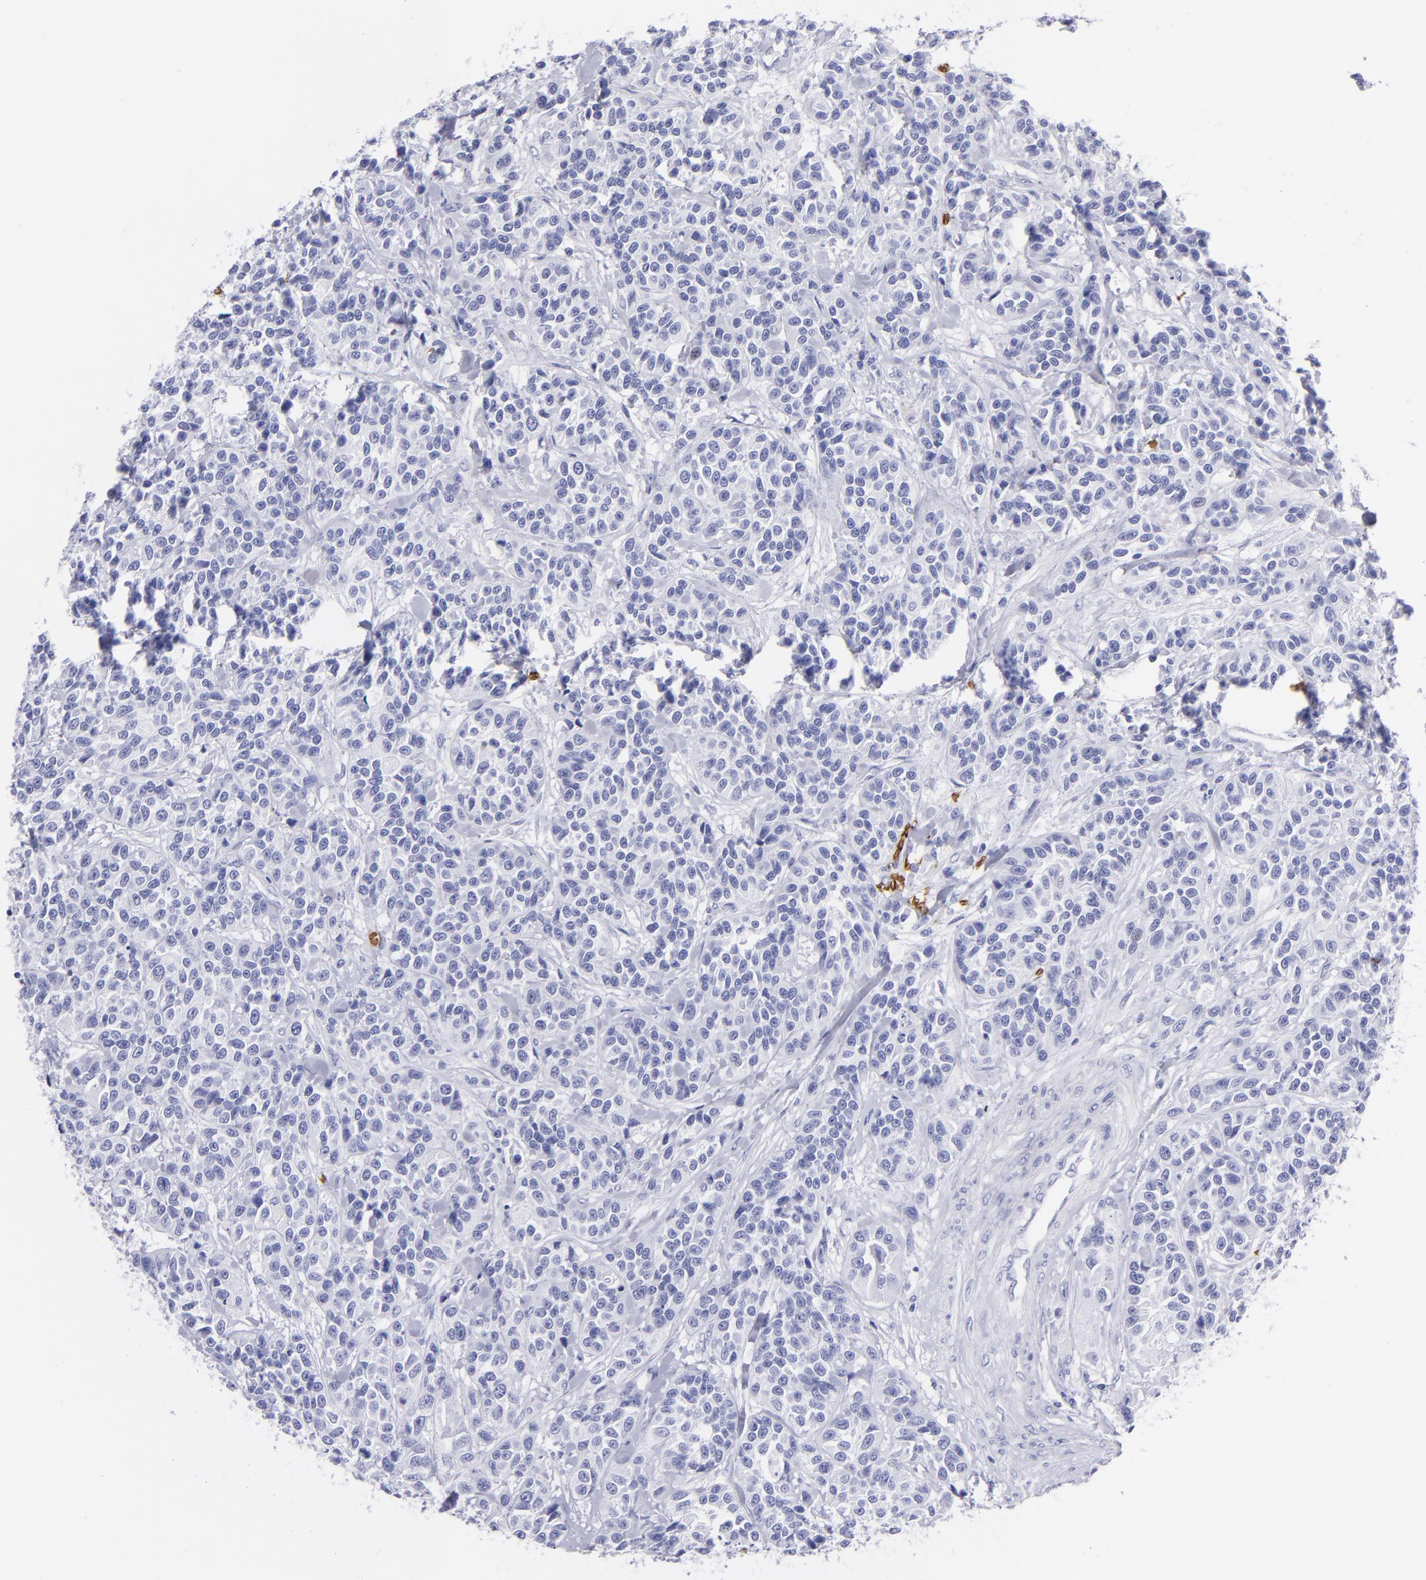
{"staining": {"intensity": "negative", "quantity": "none", "location": "none"}, "tissue": "urothelial cancer", "cell_type": "Tumor cells", "image_type": "cancer", "snomed": [{"axis": "morphology", "description": "Urothelial carcinoma, High grade"}, {"axis": "topography", "description": "Urinary bladder"}], "caption": "A photomicrograph of urothelial cancer stained for a protein displays no brown staining in tumor cells.", "gene": "GYPA", "patient": {"sex": "female", "age": 81}}